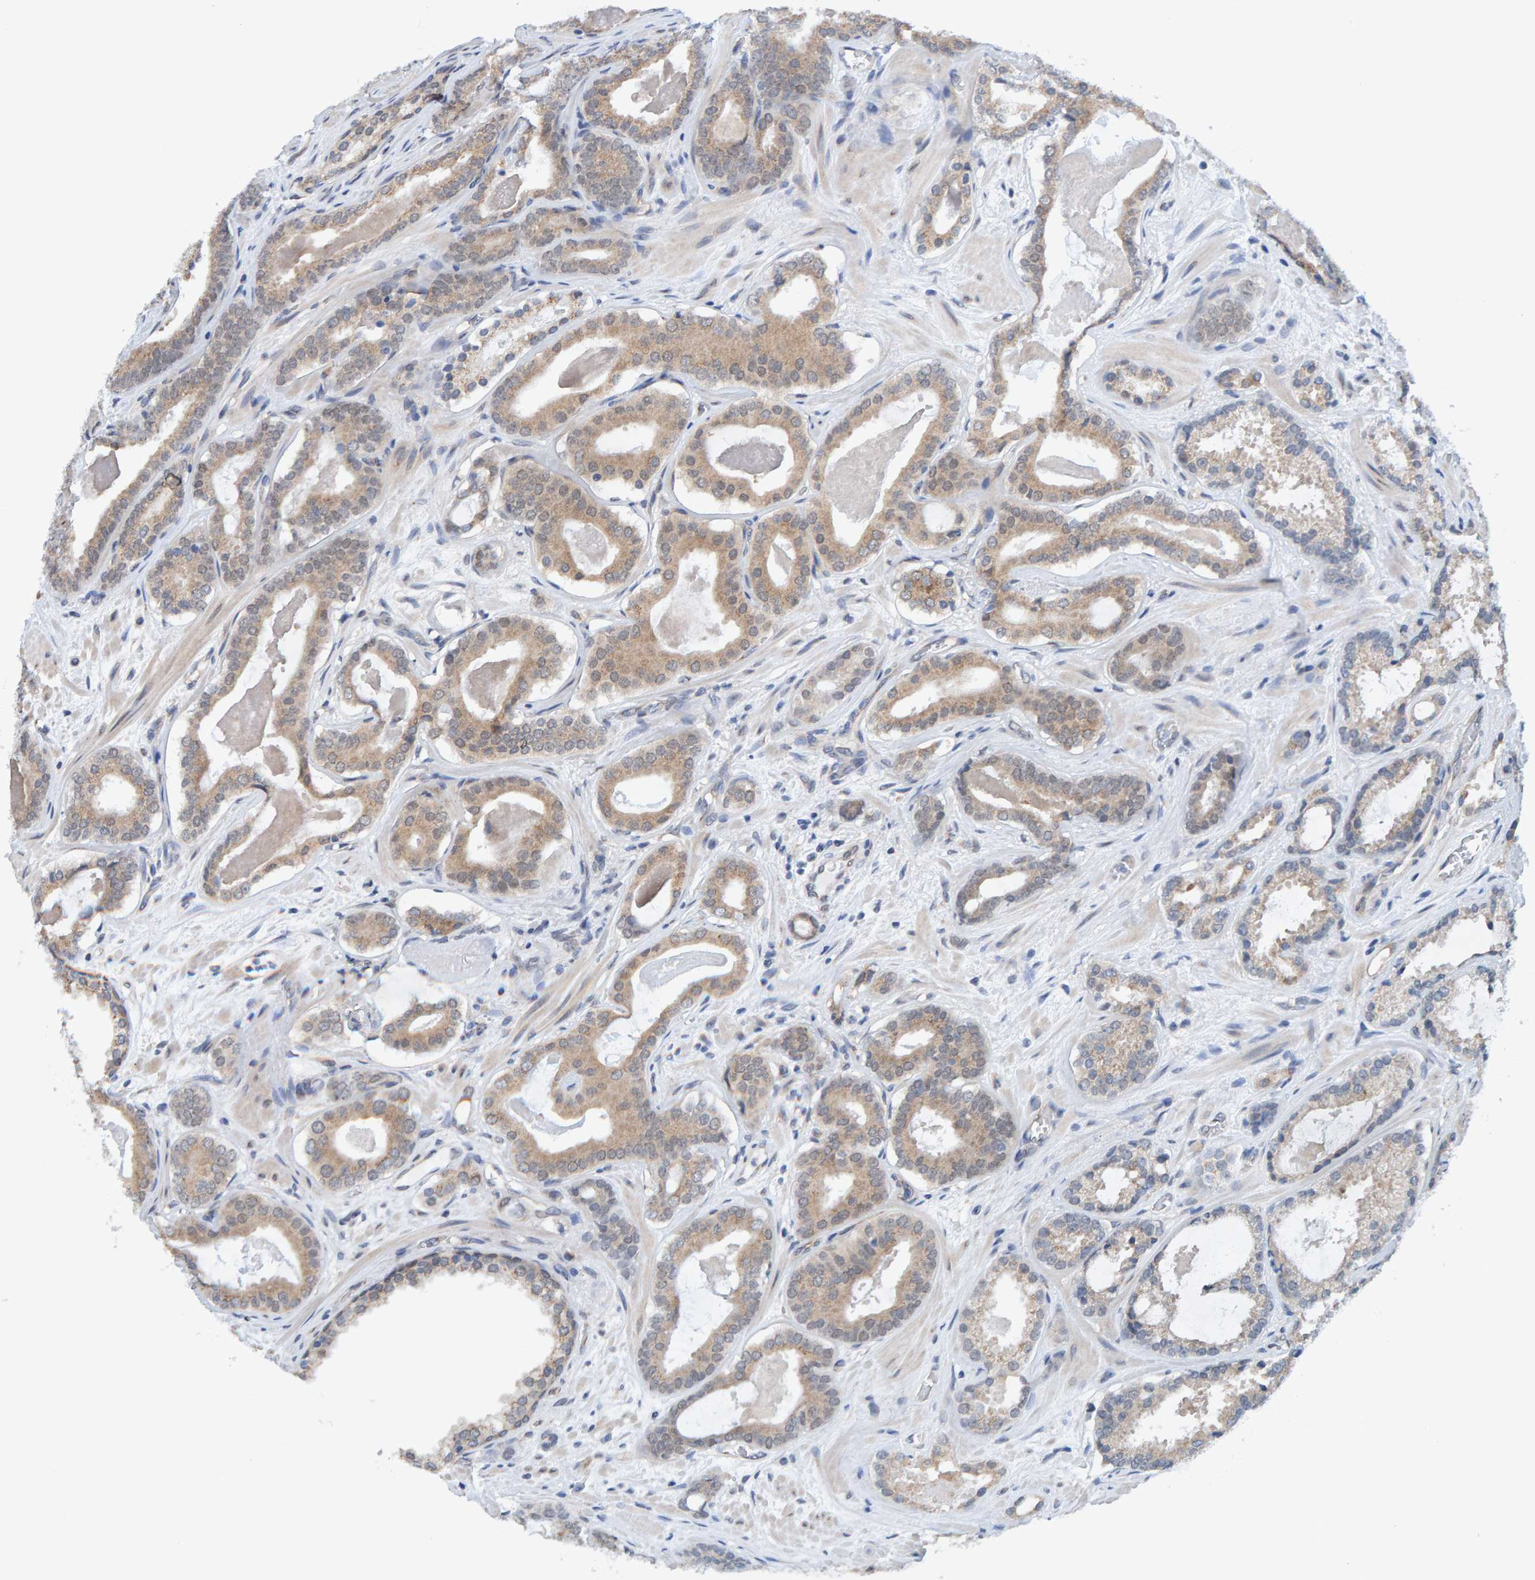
{"staining": {"intensity": "weak", "quantity": ">75%", "location": "cytoplasmic/membranous"}, "tissue": "prostate cancer", "cell_type": "Tumor cells", "image_type": "cancer", "snomed": [{"axis": "morphology", "description": "Adenocarcinoma, High grade"}, {"axis": "topography", "description": "Prostate"}], "caption": "Human prostate cancer (high-grade adenocarcinoma) stained with a protein marker shows weak staining in tumor cells.", "gene": "SCRN2", "patient": {"sex": "male", "age": 60}}